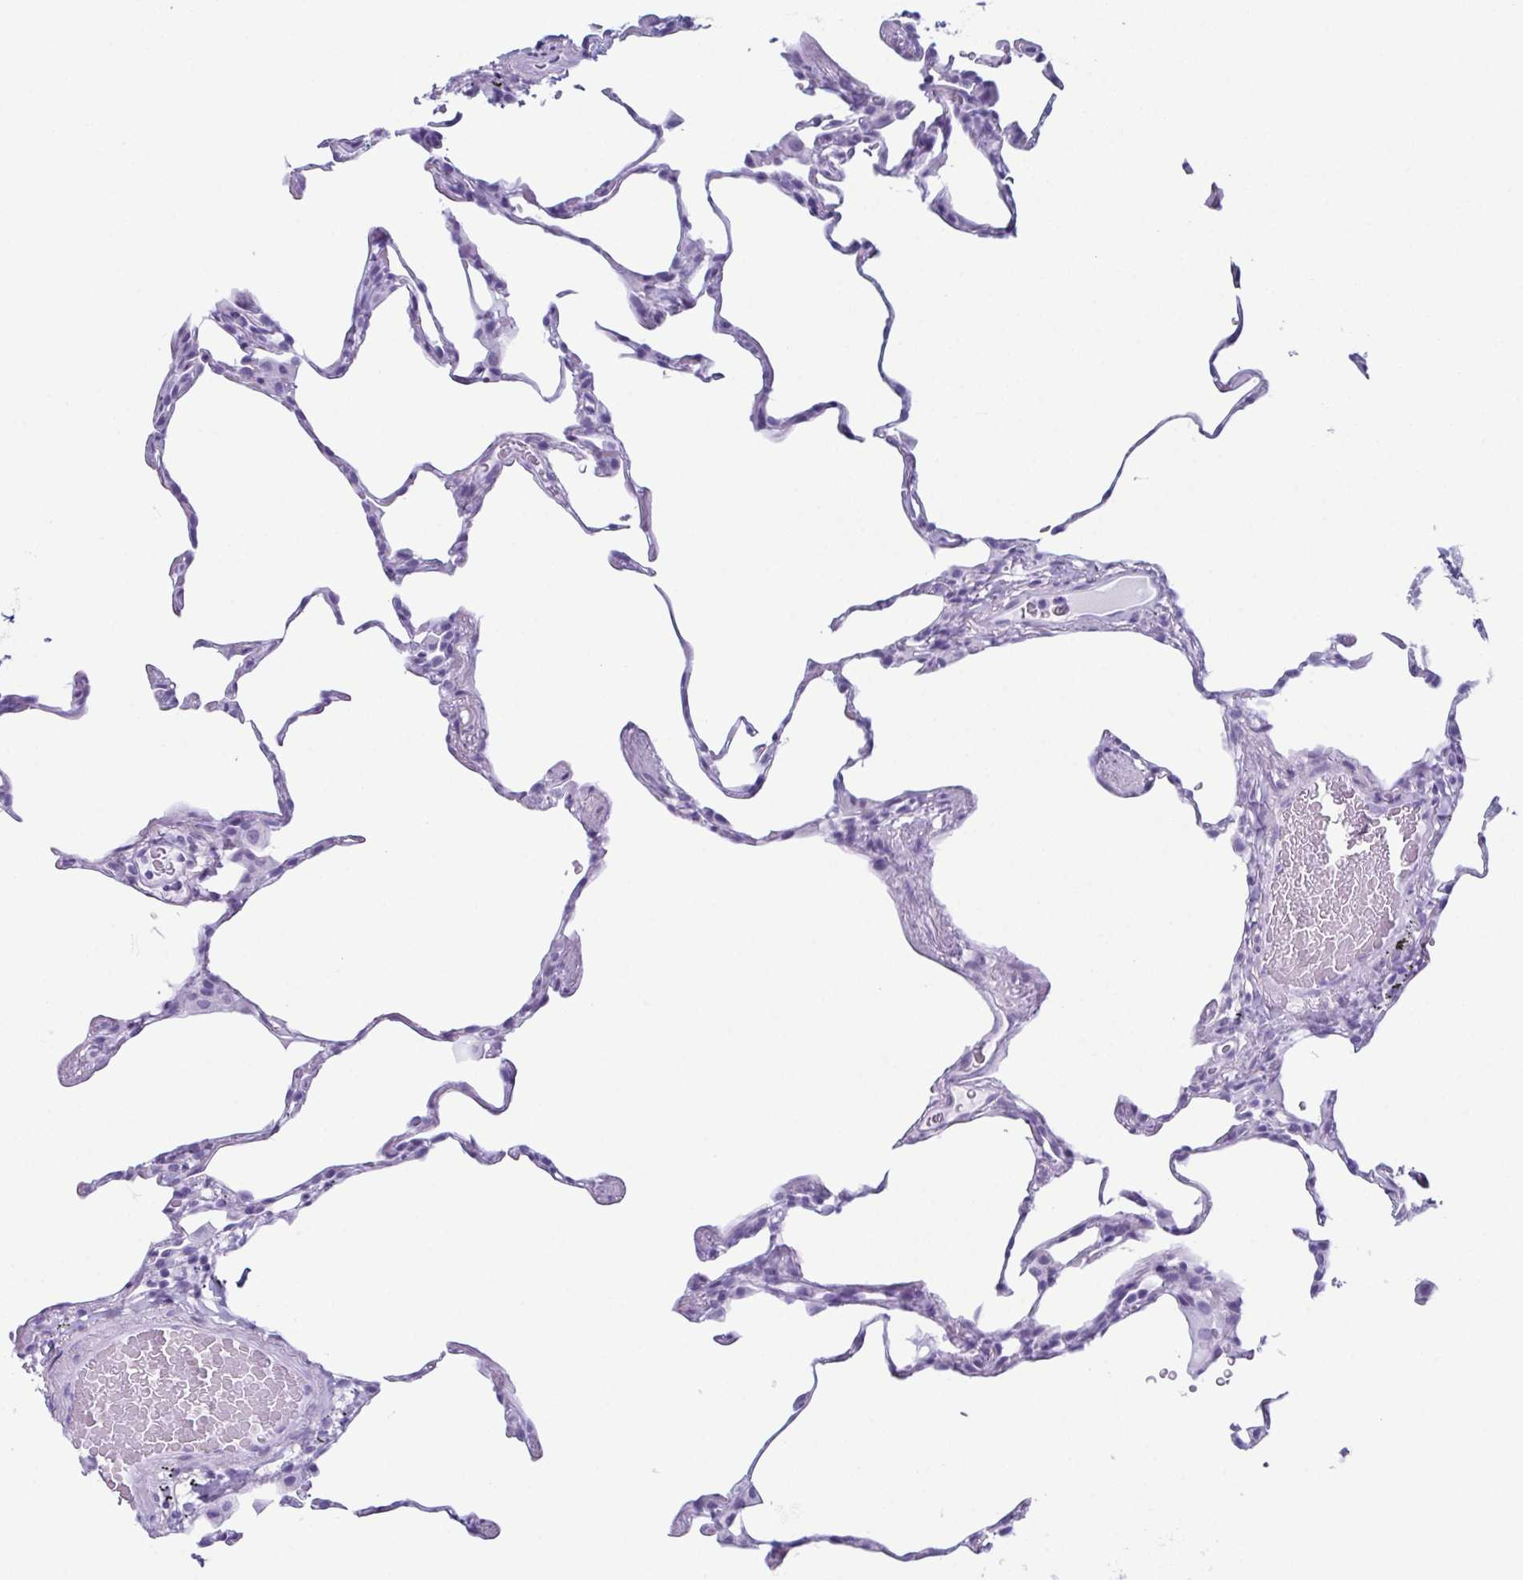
{"staining": {"intensity": "negative", "quantity": "none", "location": "none"}, "tissue": "lung", "cell_type": "Alveolar cells", "image_type": "normal", "snomed": [{"axis": "morphology", "description": "Normal tissue, NOS"}, {"axis": "topography", "description": "Lung"}], "caption": "Lung was stained to show a protein in brown. There is no significant expression in alveolar cells. Nuclei are stained in blue.", "gene": "ENKUR", "patient": {"sex": "female", "age": 57}}